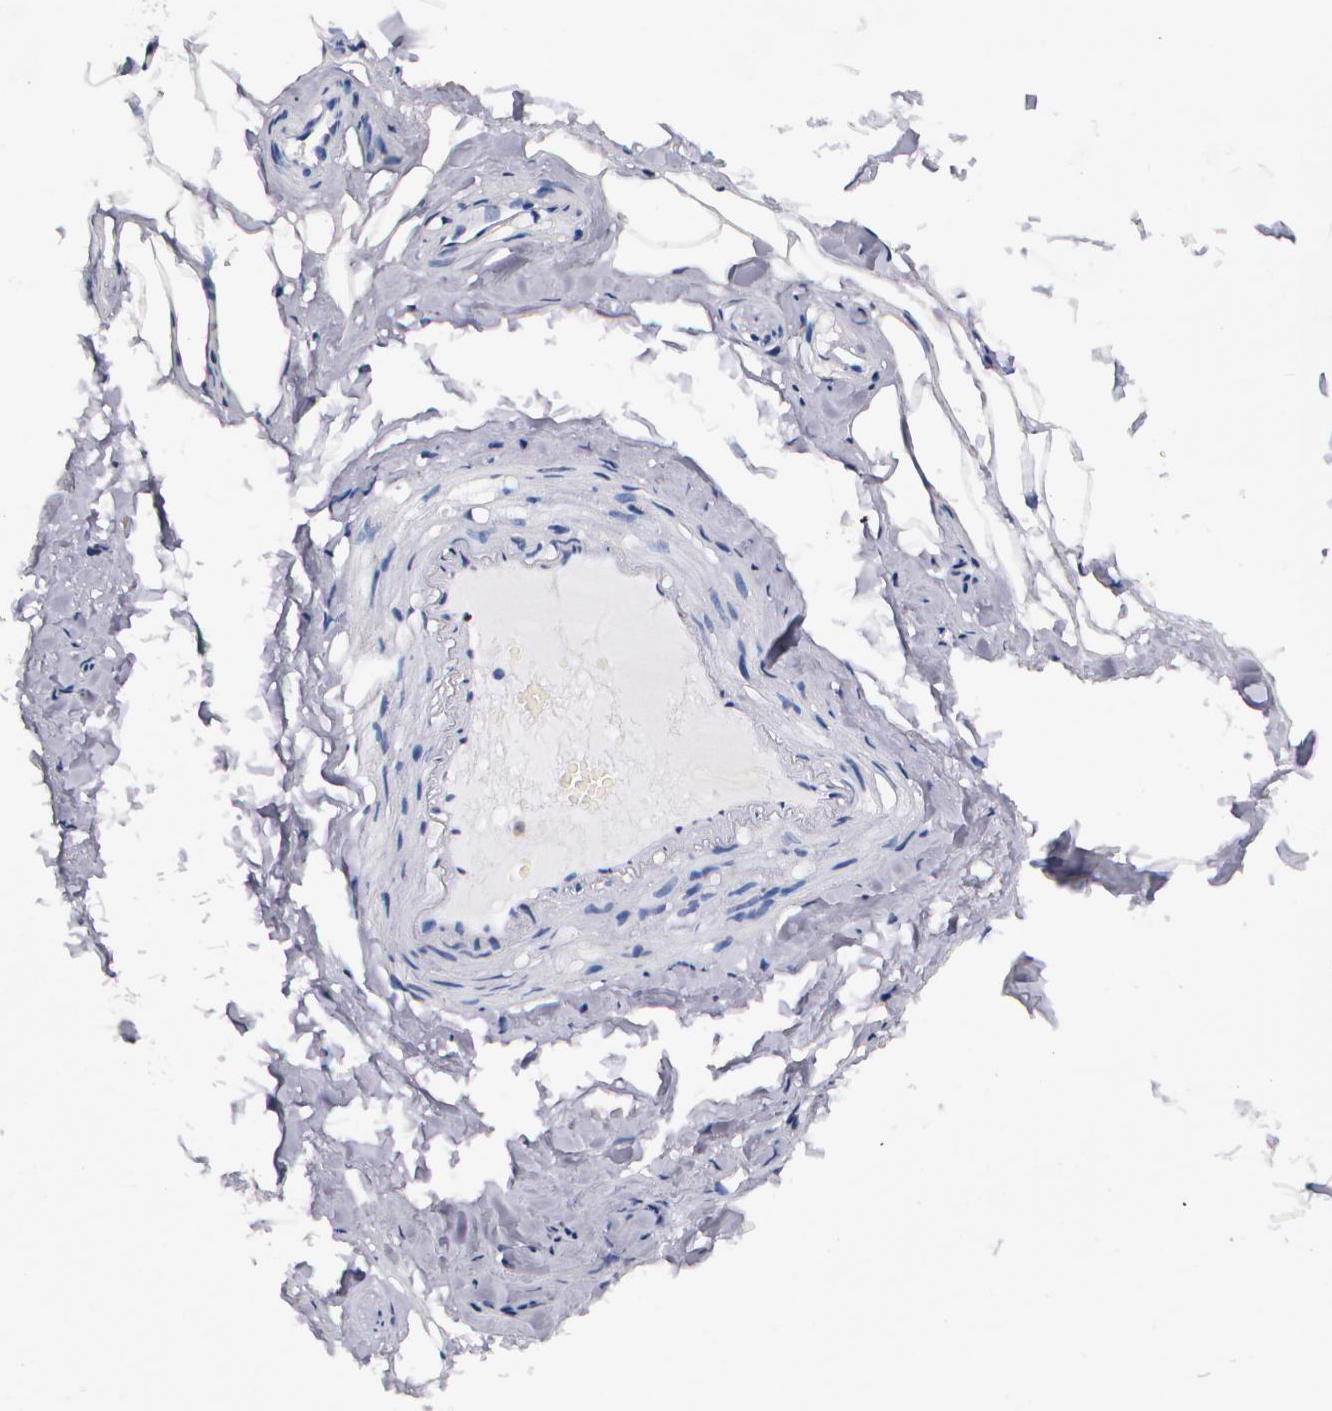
{"staining": {"intensity": "negative", "quantity": "none", "location": "none"}, "tissue": "adipose tissue", "cell_type": "Adipocytes", "image_type": "normal", "snomed": [{"axis": "morphology", "description": "Normal tissue, NOS"}, {"axis": "topography", "description": "Soft tissue"}, {"axis": "topography", "description": "Peripheral nerve tissue"}], "caption": "Immunohistochemistry (IHC) micrograph of benign adipose tissue: adipose tissue stained with DAB reveals no significant protein positivity in adipocytes. The staining is performed using DAB brown chromogen with nuclei counter-stained in using hematoxylin.", "gene": "S100A8", "patient": {"sex": "female", "age": 68}}